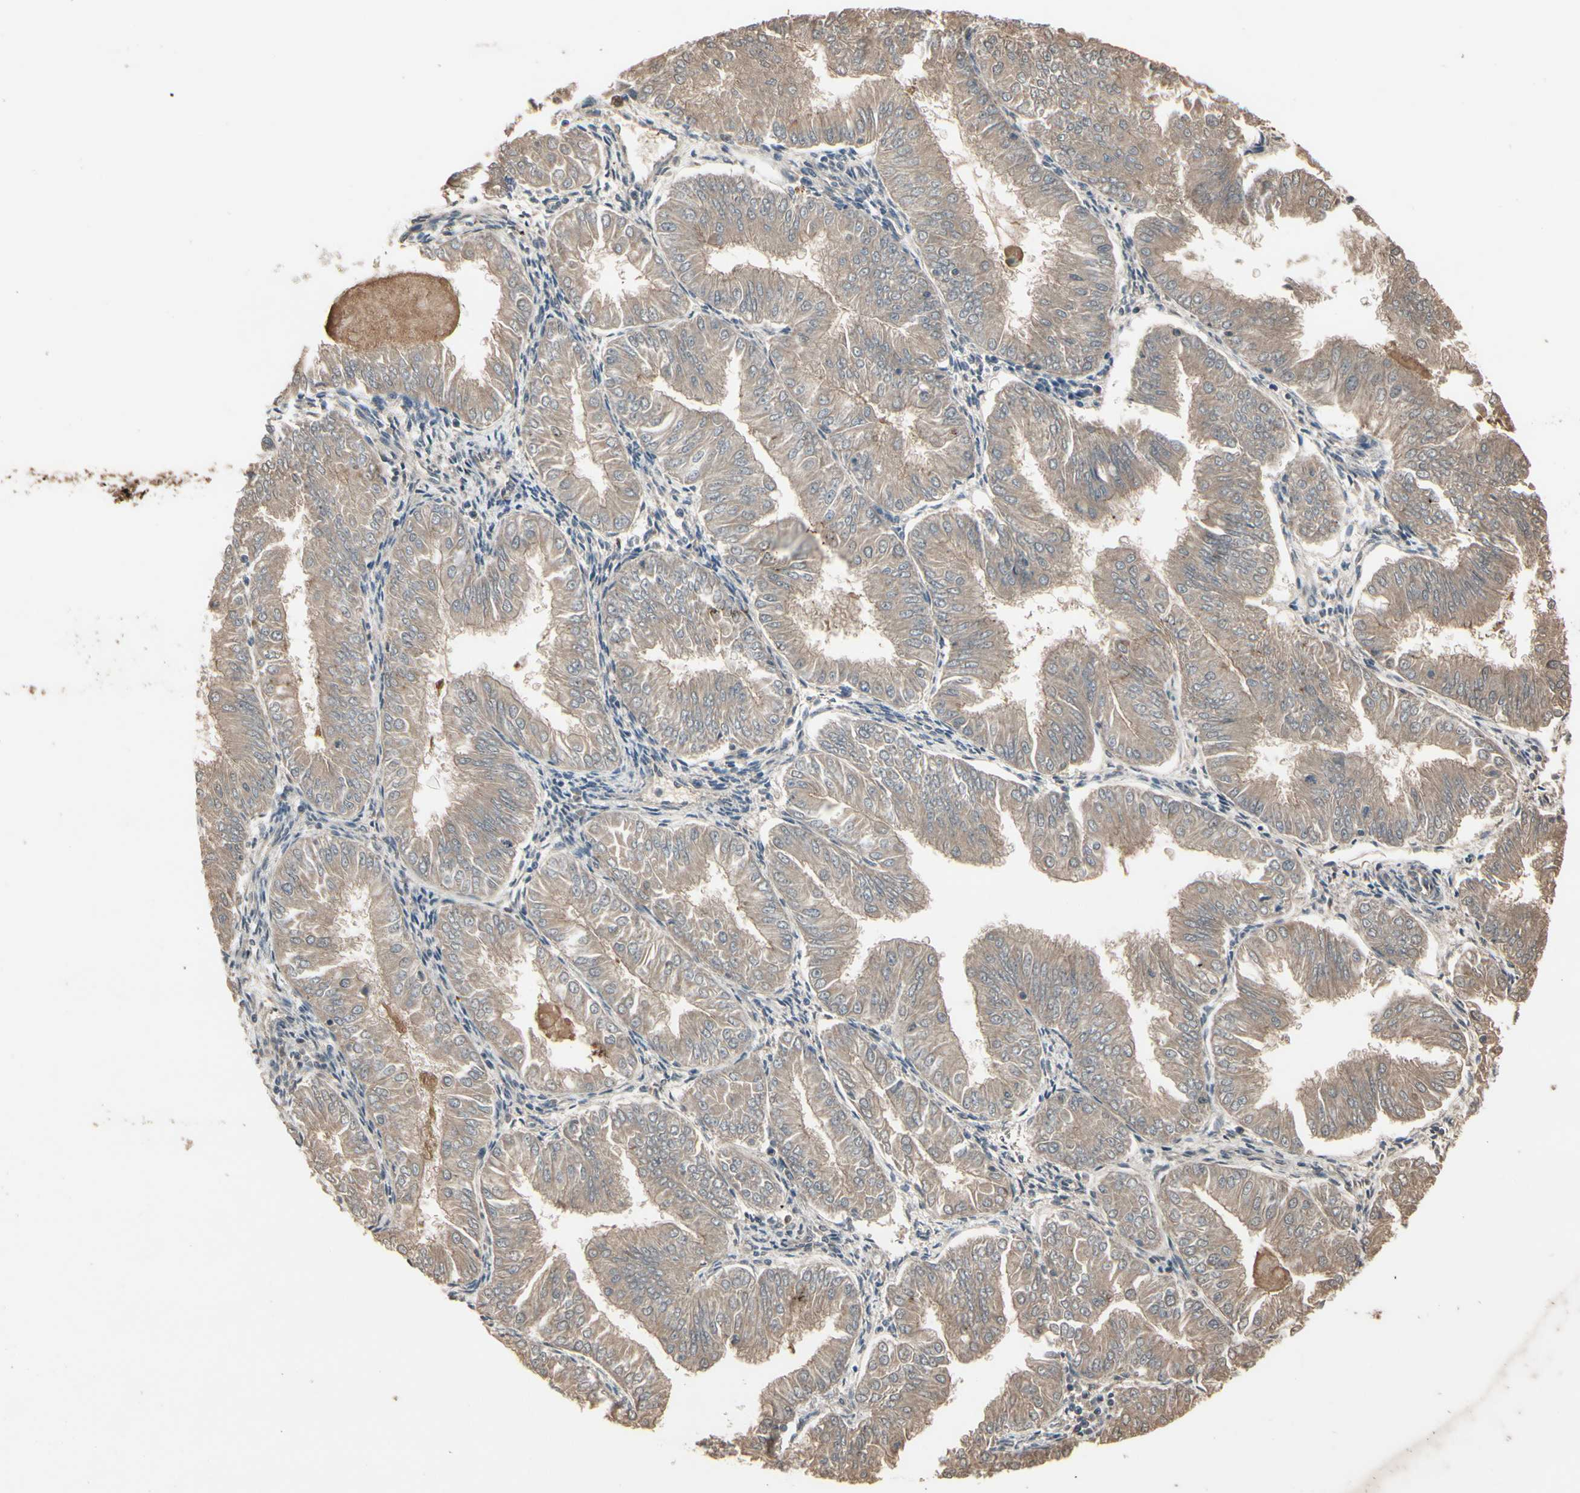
{"staining": {"intensity": "weak", "quantity": ">75%", "location": "cytoplasmic/membranous"}, "tissue": "endometrial cancer", "cell_type": "Tumor cells", "image_type": "cancer", "snomed": [{"axis": "morphology", "description": "Adenocarcinoma, NOS"}, {"axis": "topography", "description": "Endometrium"}], "caption": "Weak cytoplasmic/membranous positivity is seen in approximately >75% of tumor cells in adenocarcinoma (endometrial).", "gene": "NSF", "patient": {"sex": "female", "age": 53}}